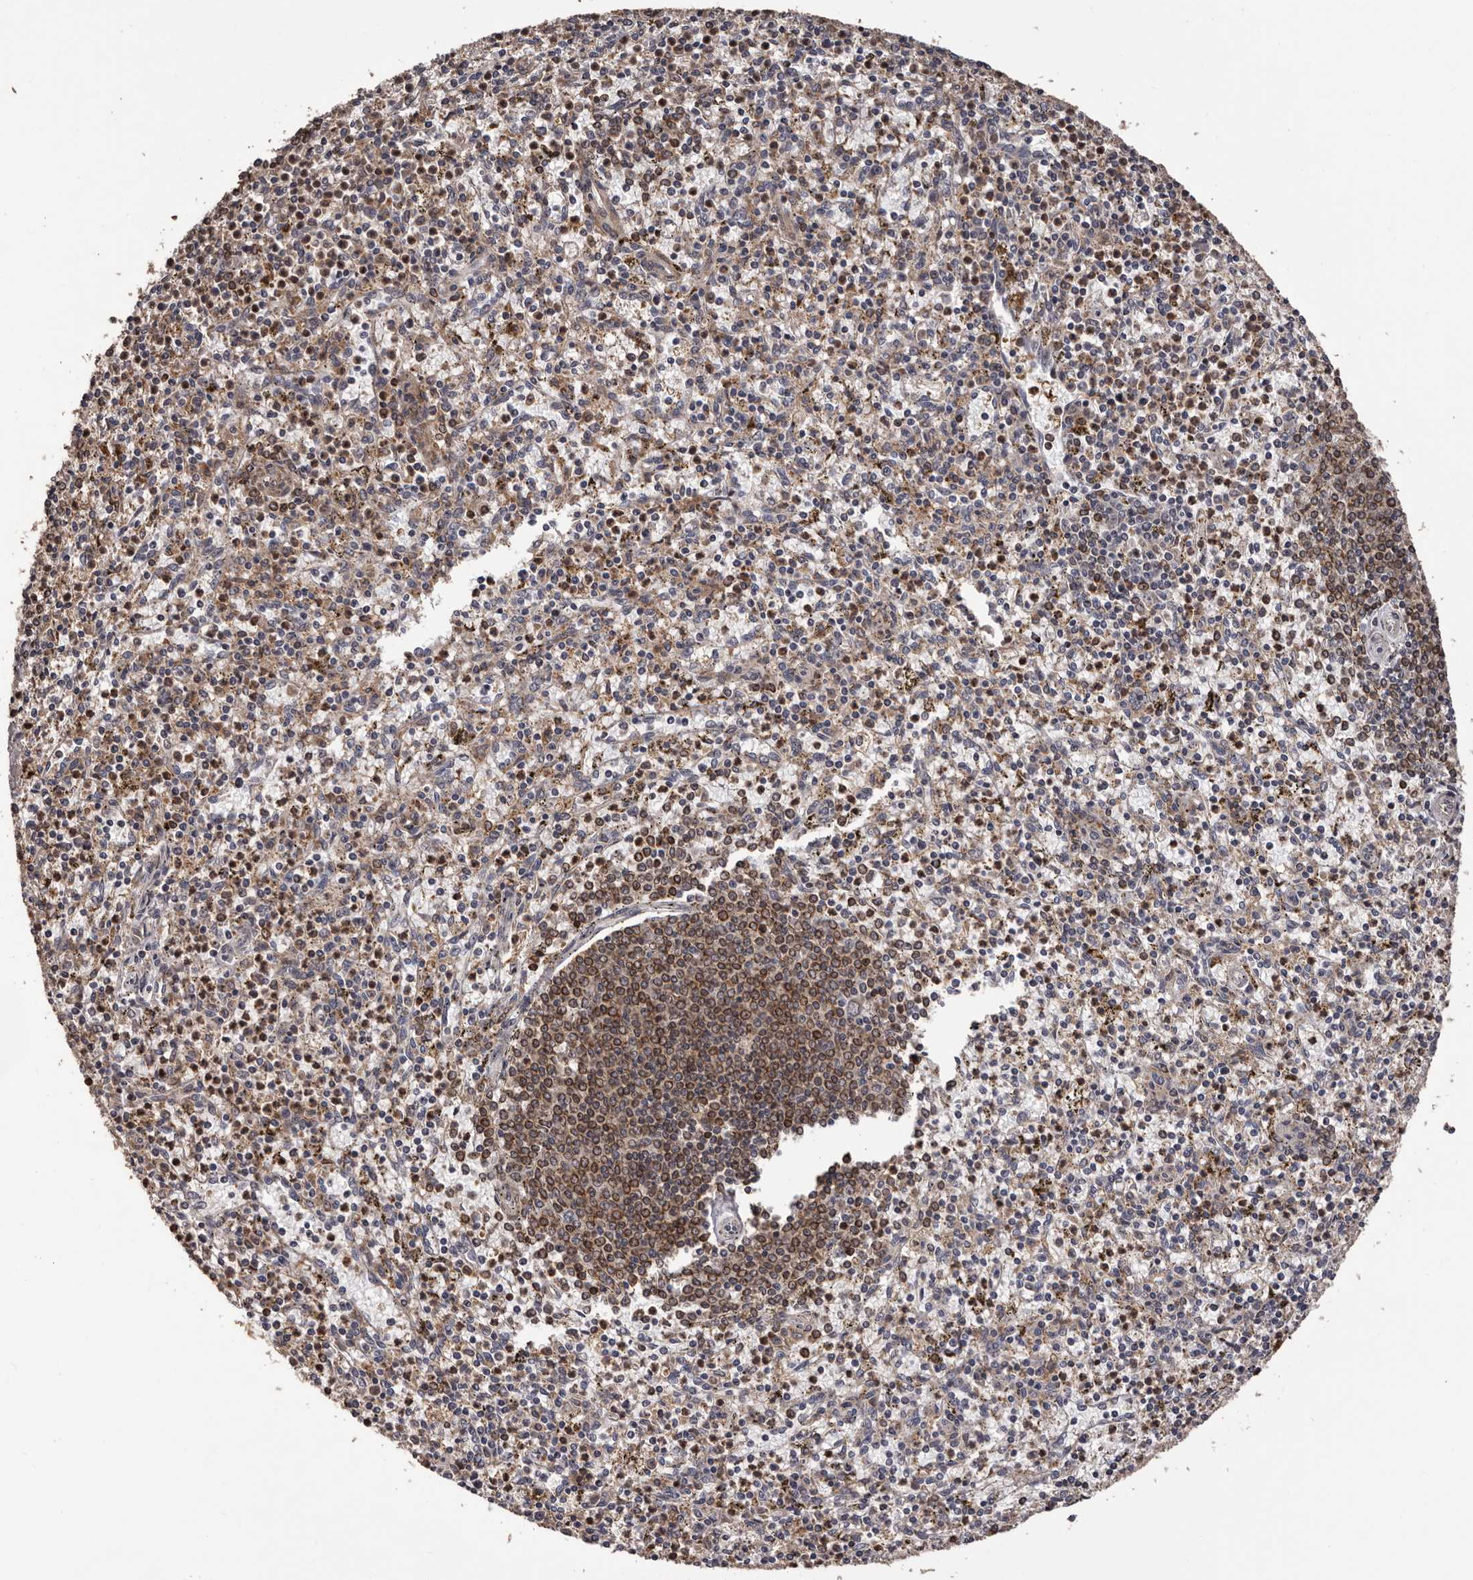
{"staining": {"intensity": "moderate", "quantity": "25%-75%", "location": "nuclear"}, "tissue": "spleen", "cell_type": "Cells in red pulp", "image_type": "normal", "snomed": [{"axis": "morphology", "description": "Normal tissue, NOS"}, {"axis": "topography", "description": "Spleen"}], "caption": "An immunohistochemistry photomicrograph of unremarkable tissue is shown. Protein staining in brown labels moderate nuclear positivity in spleen within cells in red pulp.", "gene": "ZCCHC7", "patient": {"sex": "male", "age": 72}}